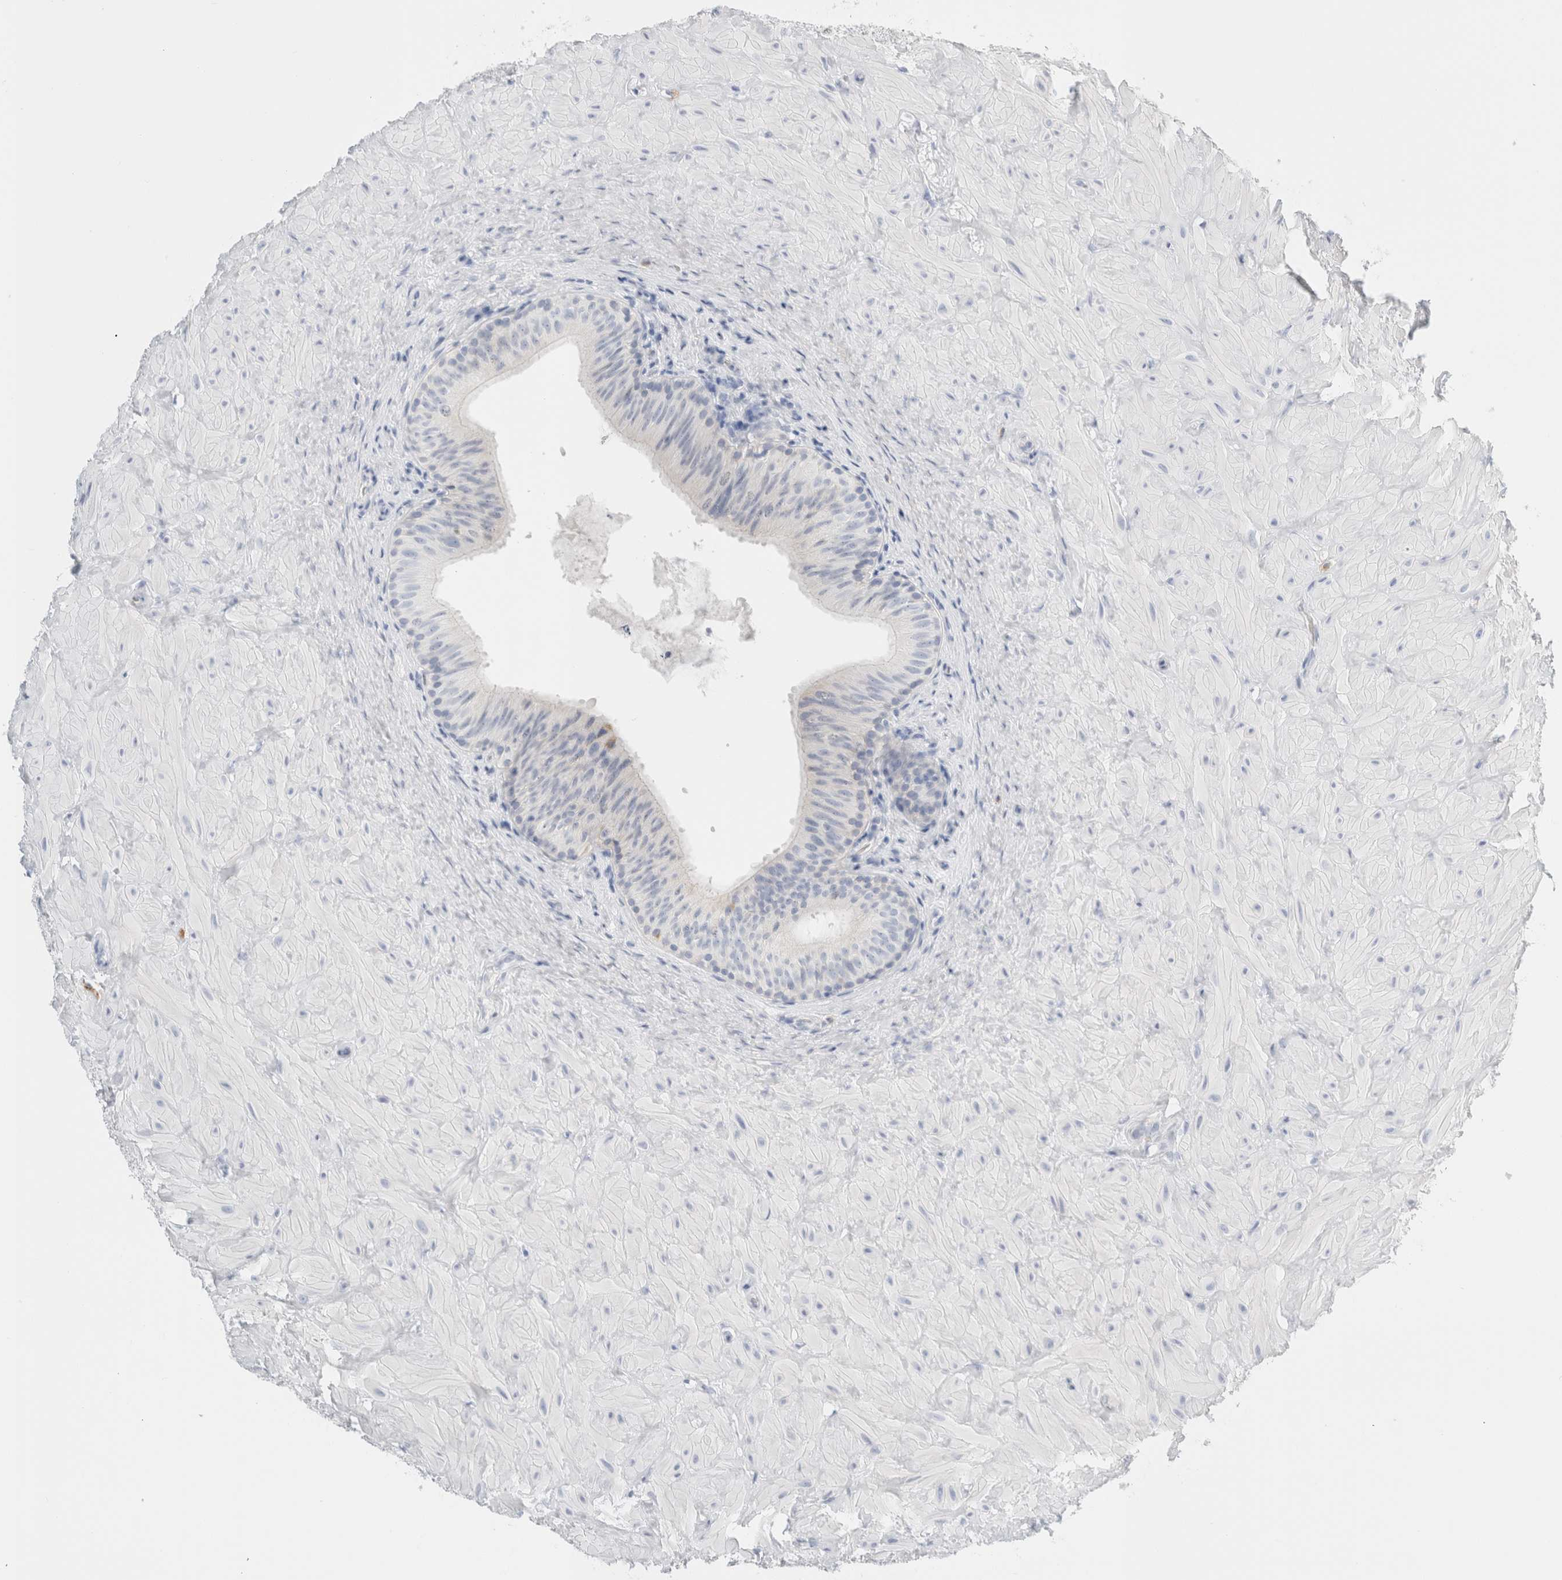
{"staining": {"intensity": "negative", "quantity": "none", "location": "none"}, "tissue": "epididymis", "cell_type": "Glandular cells", "image_type": "normal", "snomed": [{"axis": "morphology", "description": "Normal tissue, NOS"}, {"axis": "topography", "description": "Soft tissue"}, {"axis": "topography", "description": "Epididymis"}], "caption": "Protein analysis of benign epididymis exhibits no significant expression in glandular cells.", "gene": "ARG1", "patient": {"sex": "male", "age": 26}}